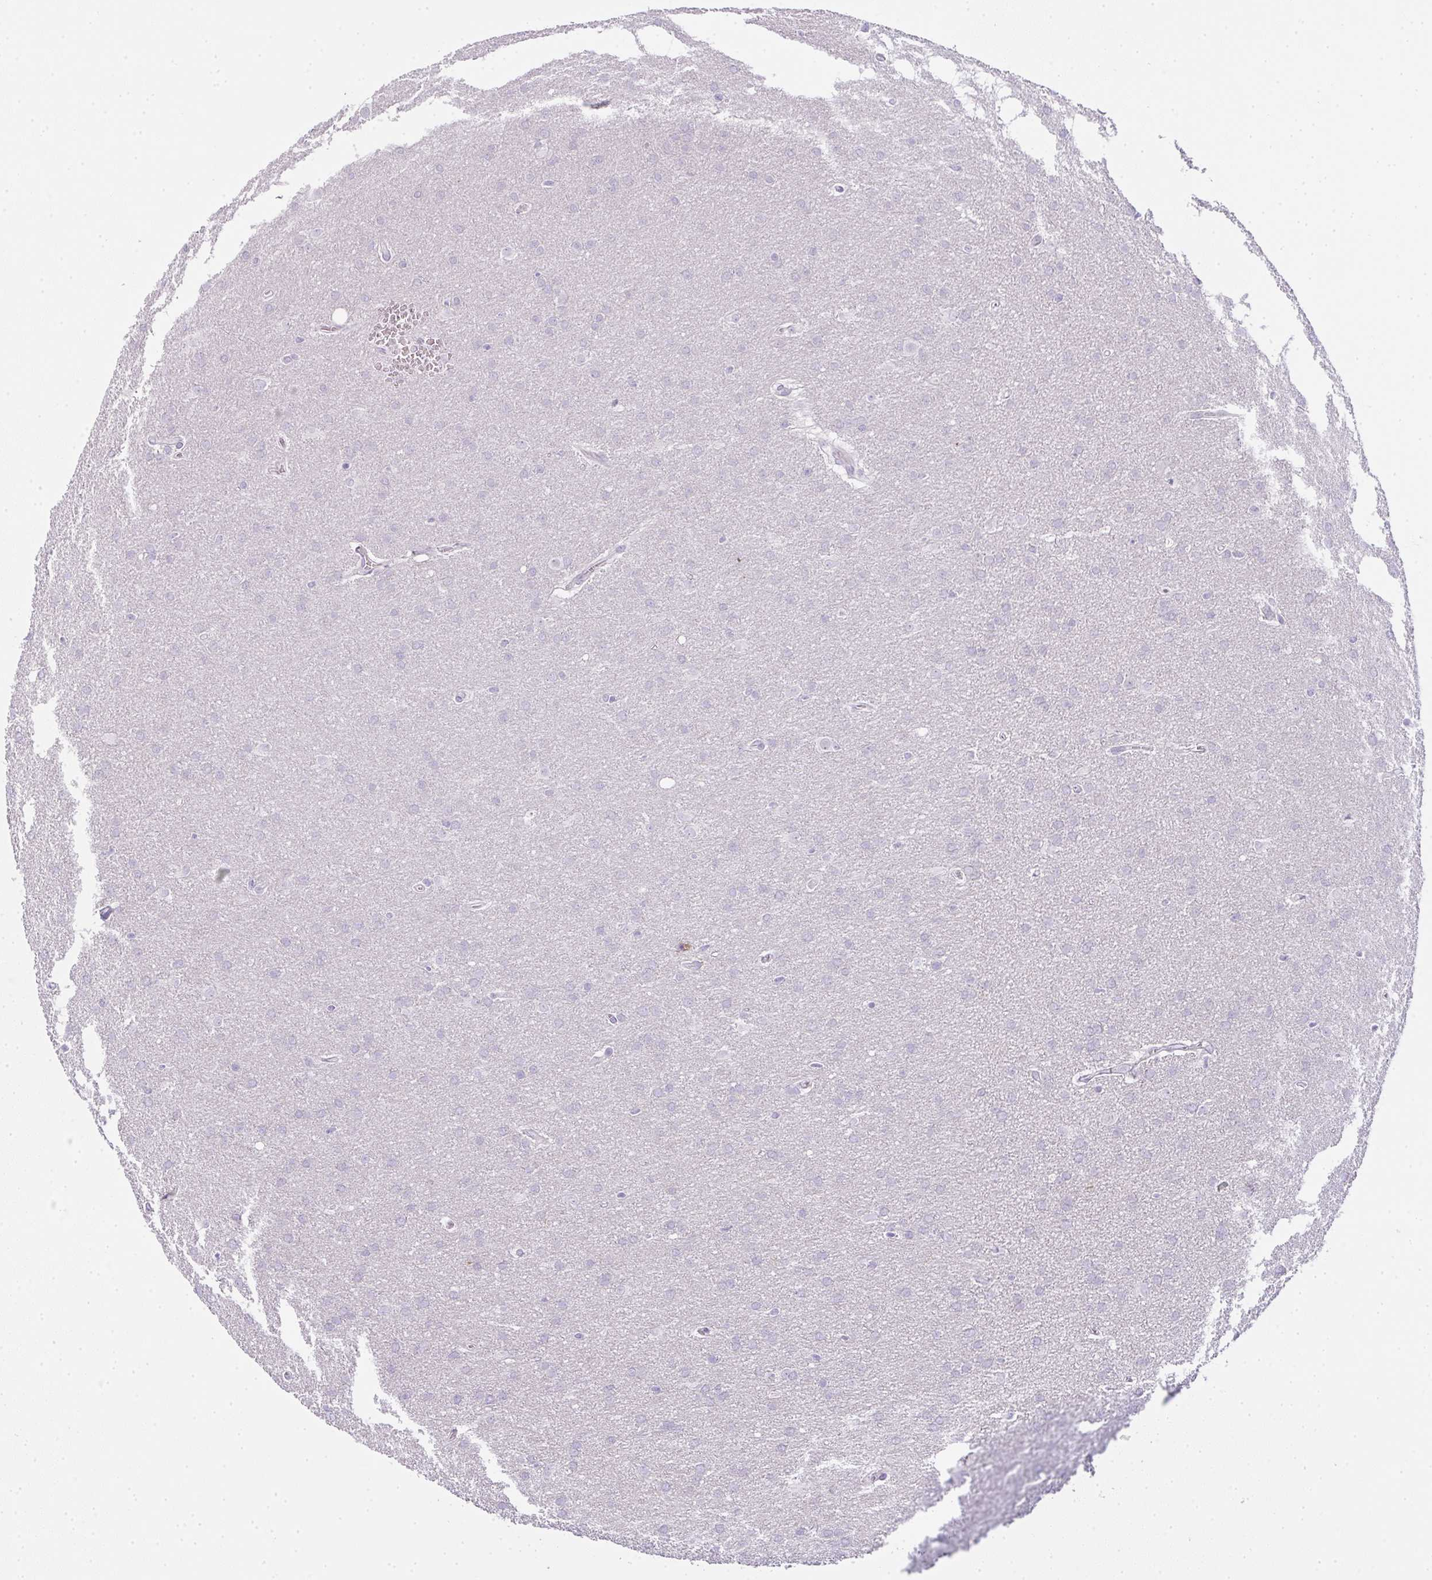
{"staining": {"intensity": "negative", "quantity": "none", "location": "none"}, "tissue": "glioma", "cell_type": "Tumor cells", "image_type": "cancer", "snomed": [{"axis": "morphology", "description": "Glioma, malignant, Low grade"}, {"axis": "topography", "description": "Brain"}], "caption": "Immunohistochemical staining of human malignant glioma (low-grade) shows no significant staining in tumor cells.", "gene": "SIRPB2", "patient": {"sex": "female", "age": 32}}